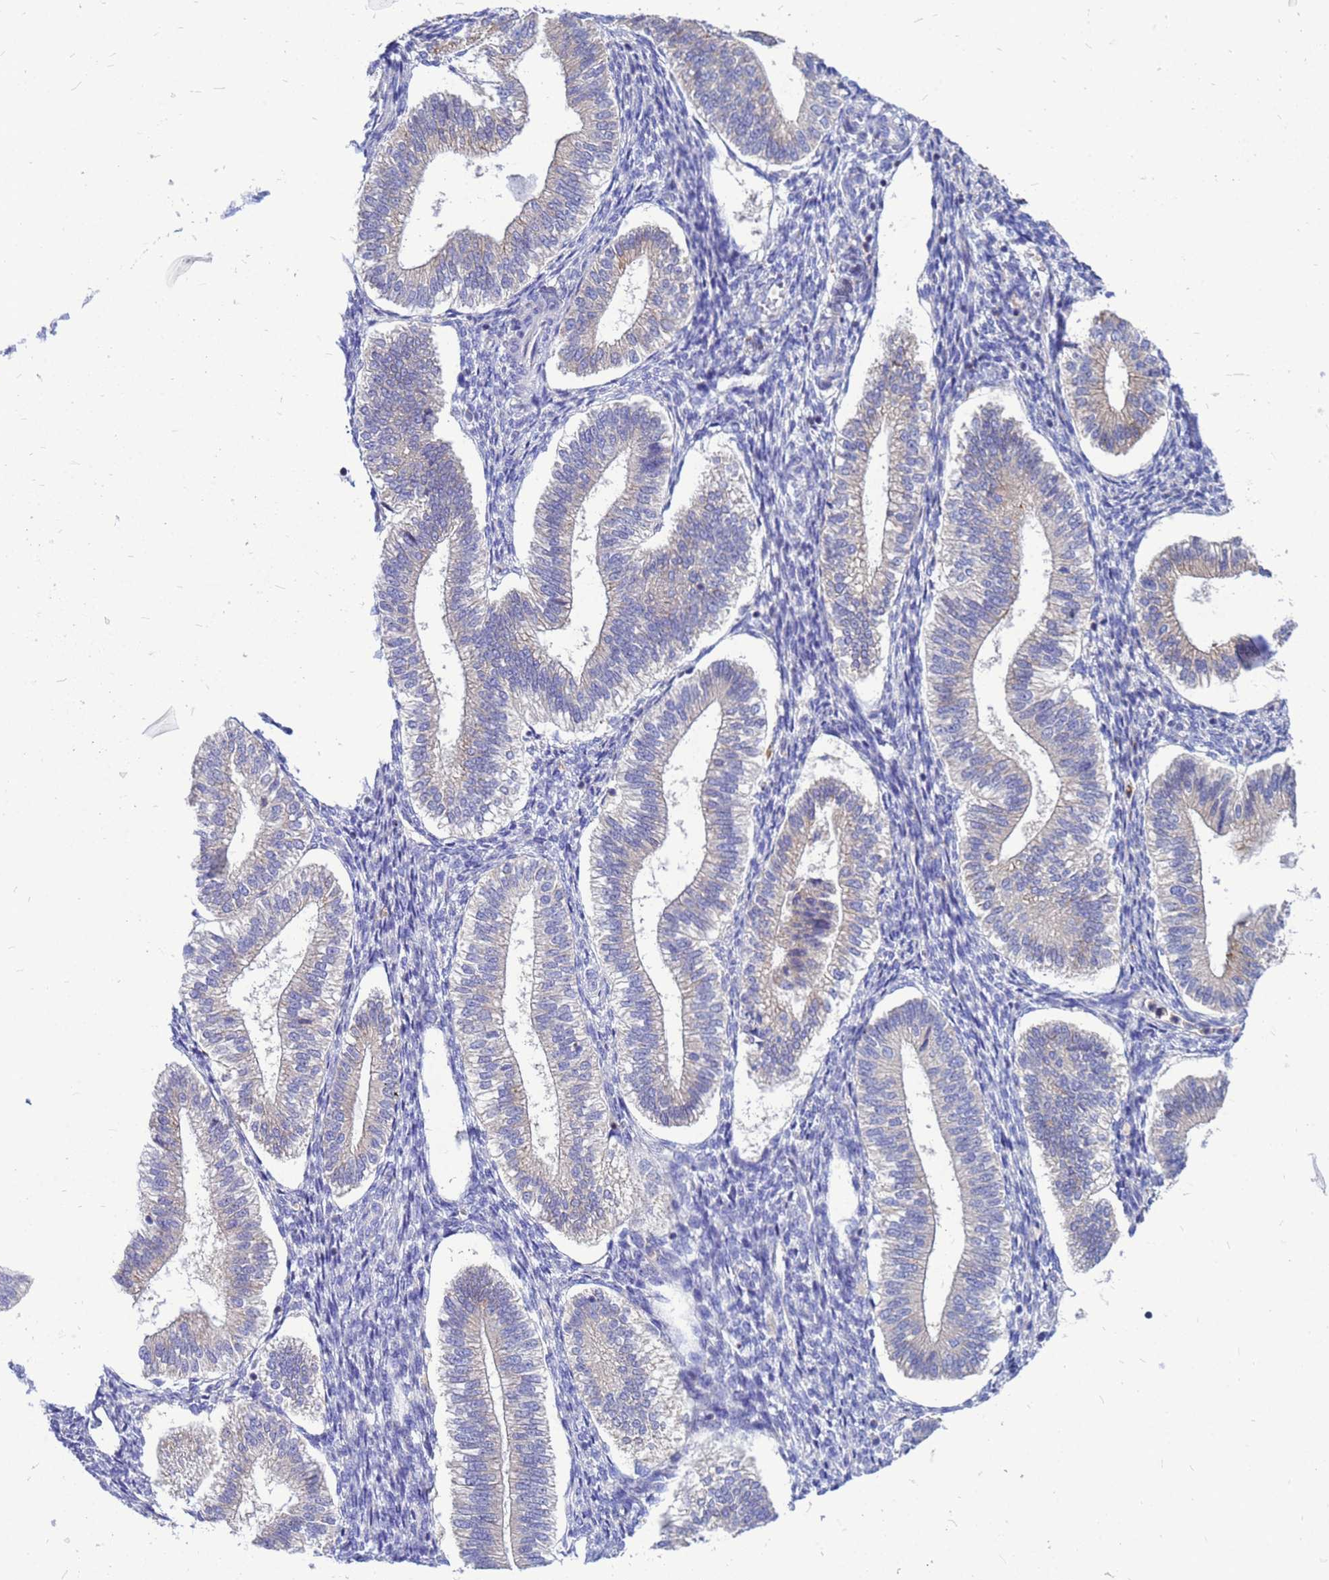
{"staining": {"intensity": "weak", "quantity": "<25%", "location": "cytoplasmic/membranous"}, "tissue": "endometrium", "cell_type": "Cells in endometrial stroma", "image_type": "normal", "snomed": [{"axis": "morphology", "description": "Normal tissue, NOS"}, {"axis": "topography", "description": "Endometrium"}], "caption": "Immunohistochemical staining of unremarkable endometrium displays no significant expression in cells in endometrial stroma. (Stains: DAB immunohistochemistry with hematoxylin counter stain, Microscopy: brightfield microscopy at high magnification).", "gene": "FHIP1A", "patient": {"sex": "female", "age": 25}}